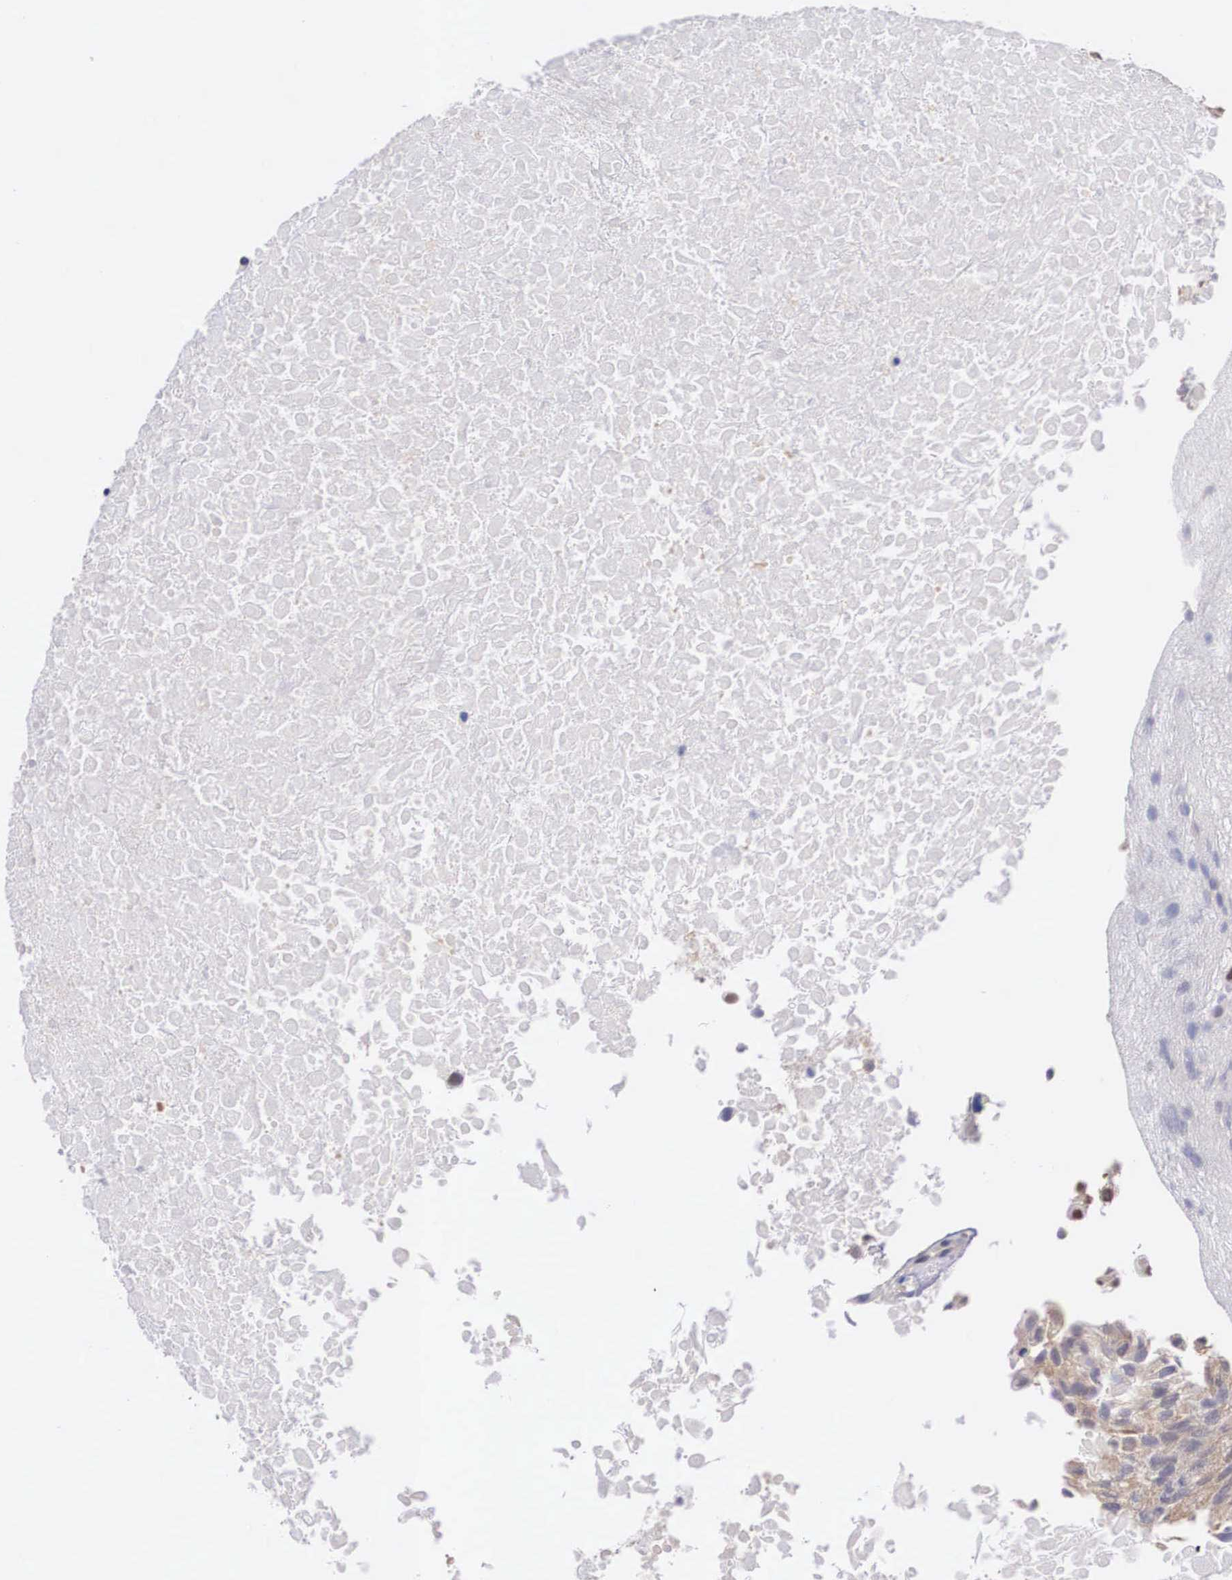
{"staining": {"intensity": "weak", "quantity": "25%-75%", "location": "cytoplasmic/membranous"}, "tissue": "urothelial cancer", "cell_type": "Tumor cells", "image_type": "cancer", "snomed": [{"axis": "morphology", "description": "Urothelial carcinoma, High grade"}, {"axis": "topography", "description": "Urinary bladder"}], "caption": "Protein staining exhibits weak cytoplasmic/membranous expression in about 25%-75% of tumor cells in urothelial cancer.", "gene": "OTX2", "patient": {"sex": "male", "age": 56}}